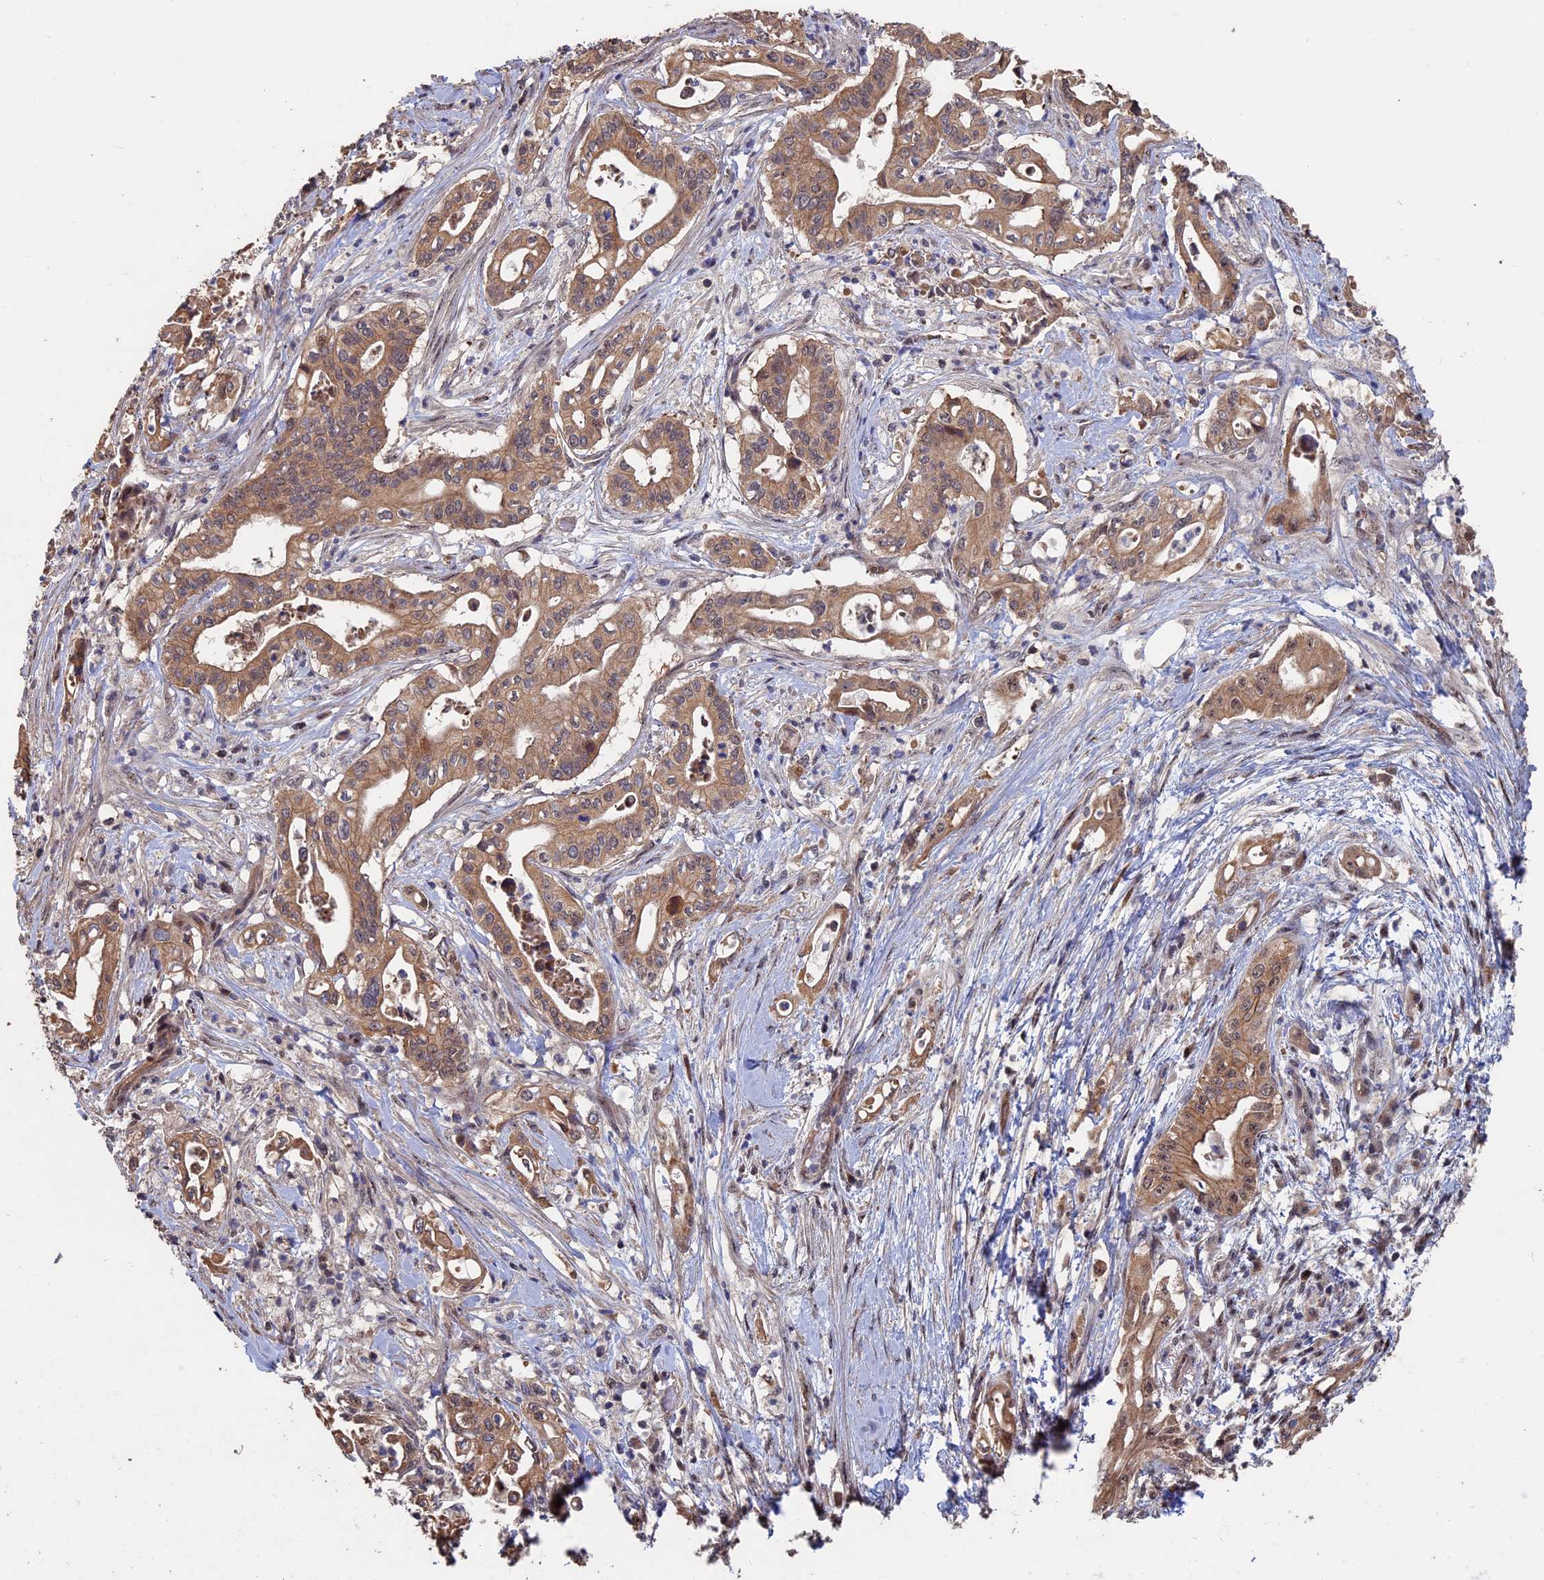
{"staining": {"intensity": "moderate", "quantity": ">75%", "location": "cytoplasmic/membranous"}, "tissue": "pancreatic cancer", "cell_type": "Tumor cells", "image_type": "cancer", "snomed": [{"axis": "morphology", "description": "Adenocarcinoma, NOS"}, {"axis": "topography", "description": "Pancreas"}], "caption": "Human pancreatic adenocarcinoma stained with a protein marker shows moderate staining in tumor cells.", "gene": "KIAA1328", "patient": {"sex": "female", "age": 77}}